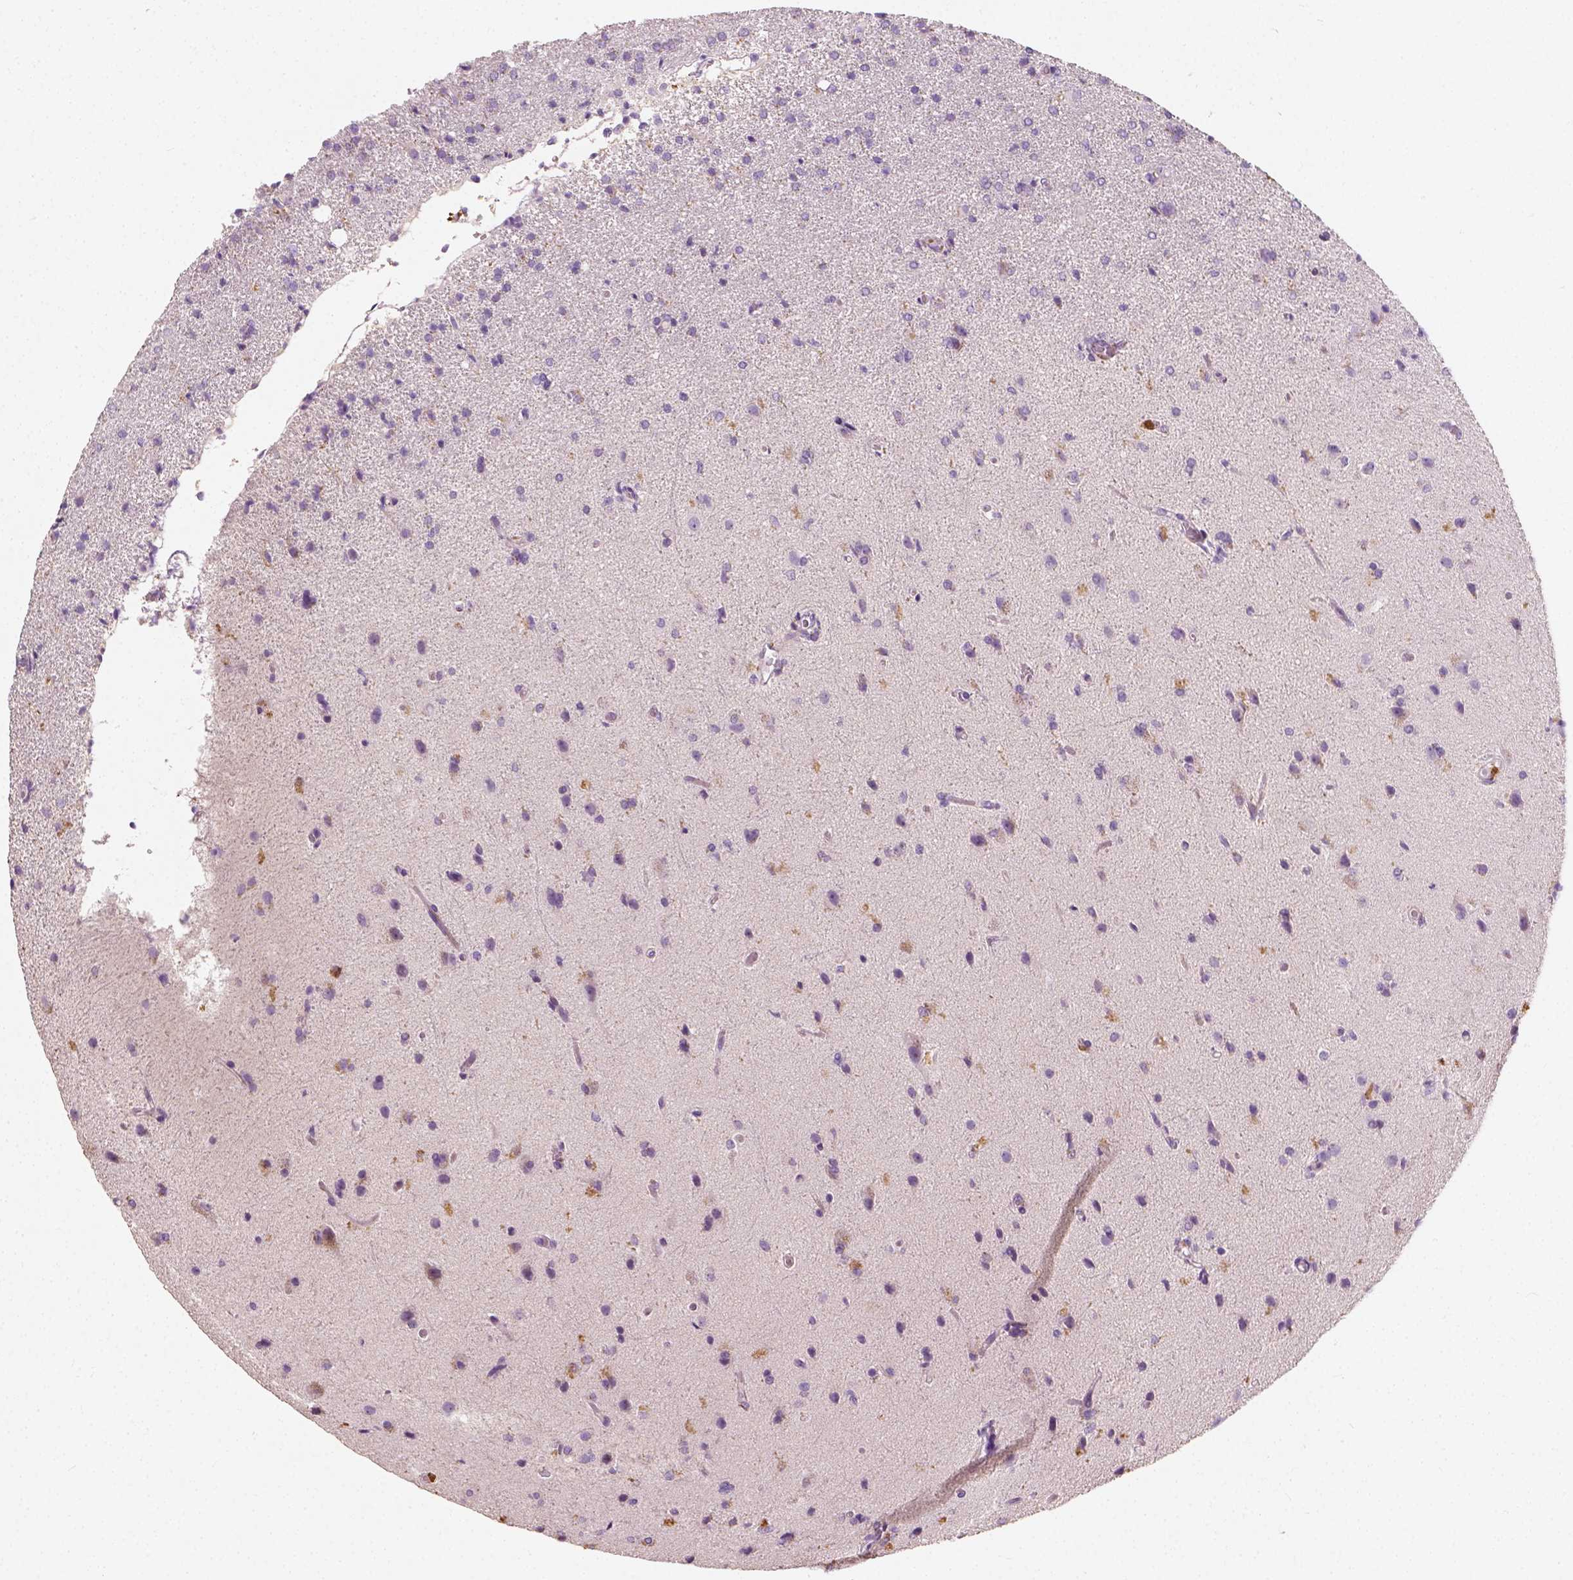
{"staining": {"intensity": "negative", "quantity": "none", "location": "none"}, "tissue": "glioma", "cell_type": "Tumor cells", "image_type": "cancer", "snomed": [{"axis": "morphology", "description": "Glioma, malignant, High grade"}, {"axis": "topography", "description": "Brain"}], "caption": "Immunohistochemistry of glioma exhibits no staining in tumor cells.", "gene": "DHCR24", "patient": {"sex": "male", "age": 68}}